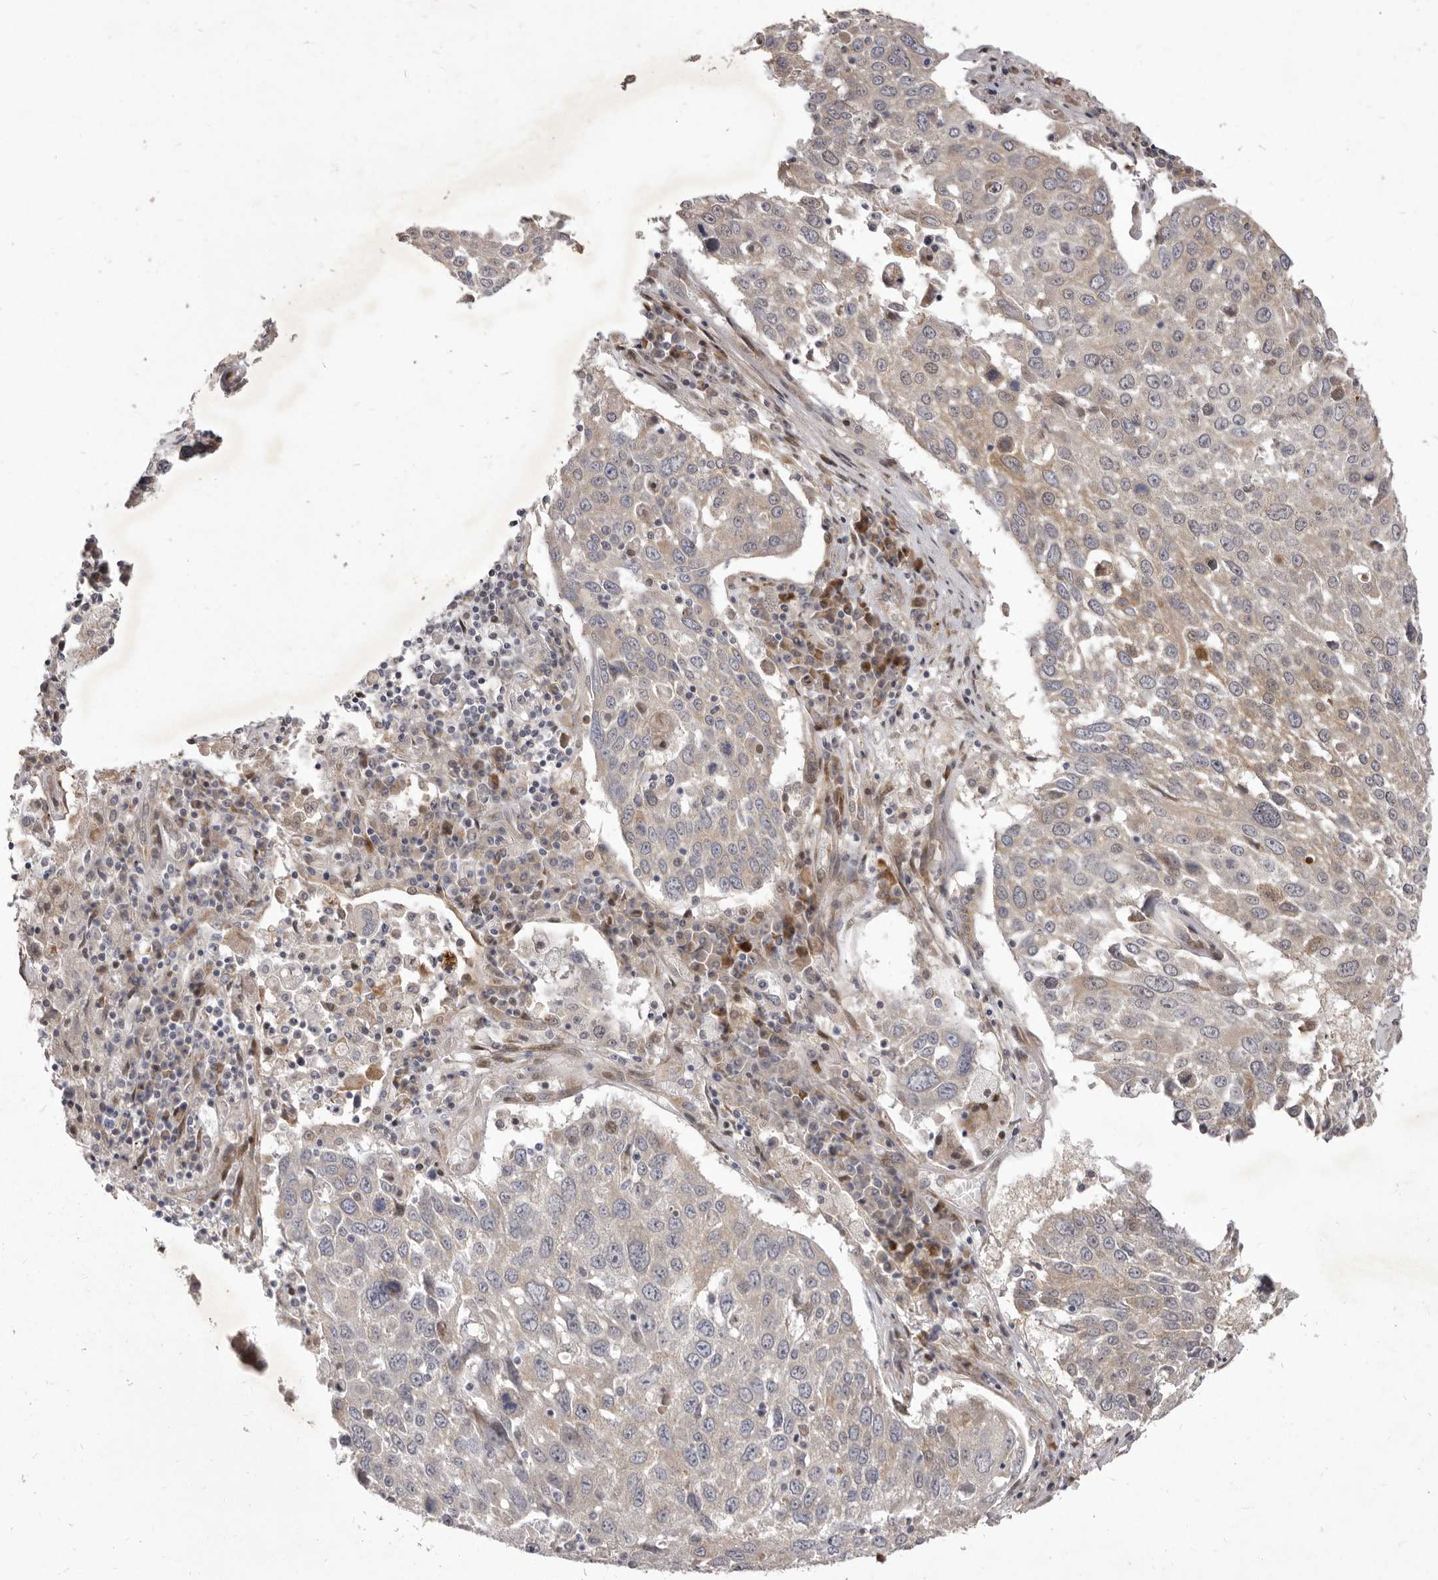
{"staining": {"intensity": "weak", "quantity": "25%-75%", "location": "cytoplasmic/membranous"}, "tissue": "lung cancer", "cell_type": "Tumor cells", "image_type": "cancer", "snomed": [{"axis": "morphology", "description": "Squamous cell carcinoma, NOS"}, {"axis": "topography", "description": "Lung"}], "caption": "Protein analysis of lung squamous cell carcinoma tissue demonstrates weak cytoplasmic/membranous positivity in about 25%-75% of tumor cells. The protein of interest is stained brown, and the nuclei are stained in blue (DAB (3,3'-diaminobenzidine) IHC with brightfield microscopy, high magnification).", "gene": "TBC1D8B", "patient": {"sex": "male", "age": 65}}